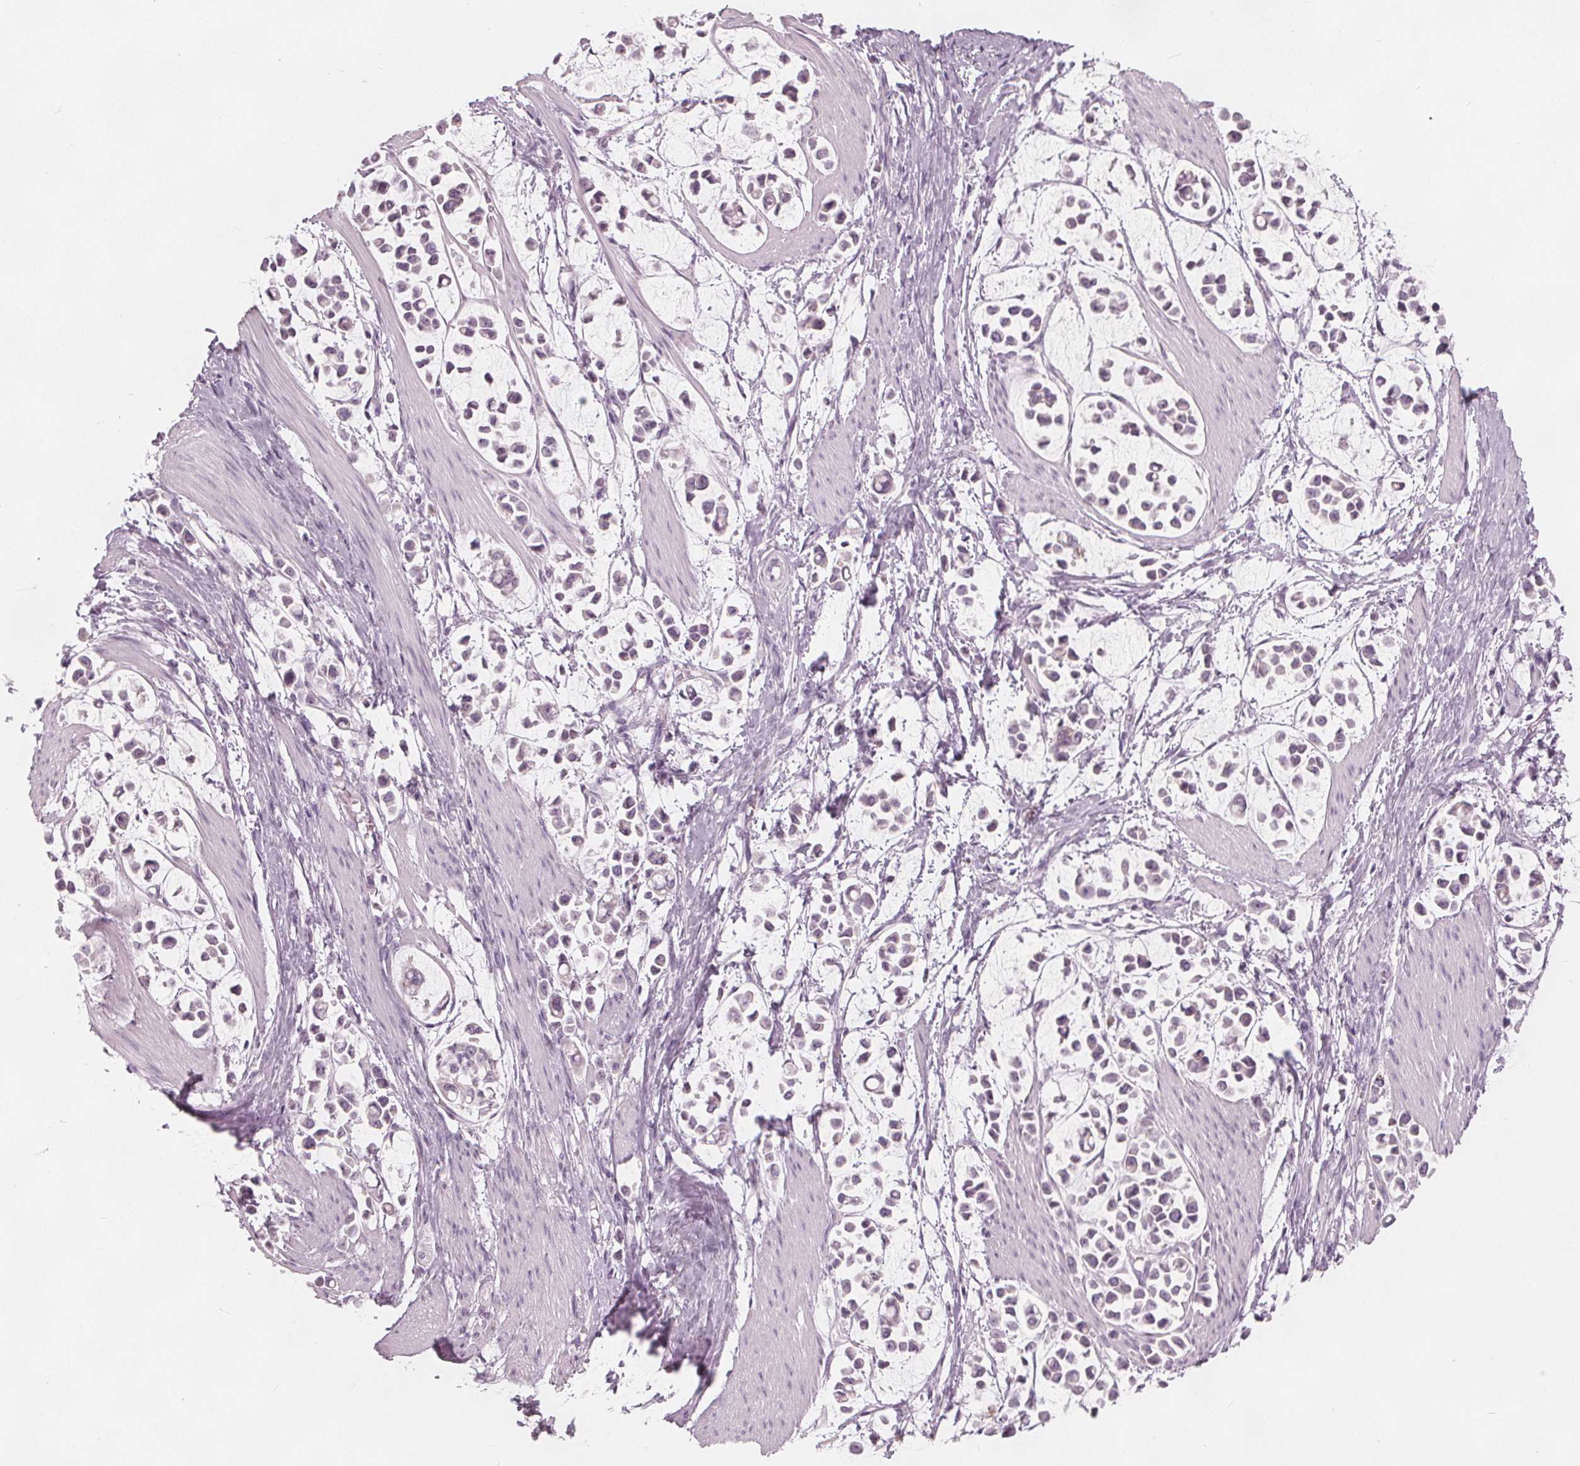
{"staining": {"intensity": "negative", "quantity": "none", "location": "none"}, "tissue": "stomach cancer", "cell_type": "Tumor cells", "image_type": "cancer", "snomed": [{"axis": "morphology", "description": "Adenocarcinoma, NOS"}, {"axis": "topography", "description": "Stomach"}], "caption": "Immunohistochemistry (IHC) of stomach adenocarcinoma reveals no expression in tumor cells.", "gene": "BRSK1", "patient": {"sex": "male", "age": 82}}